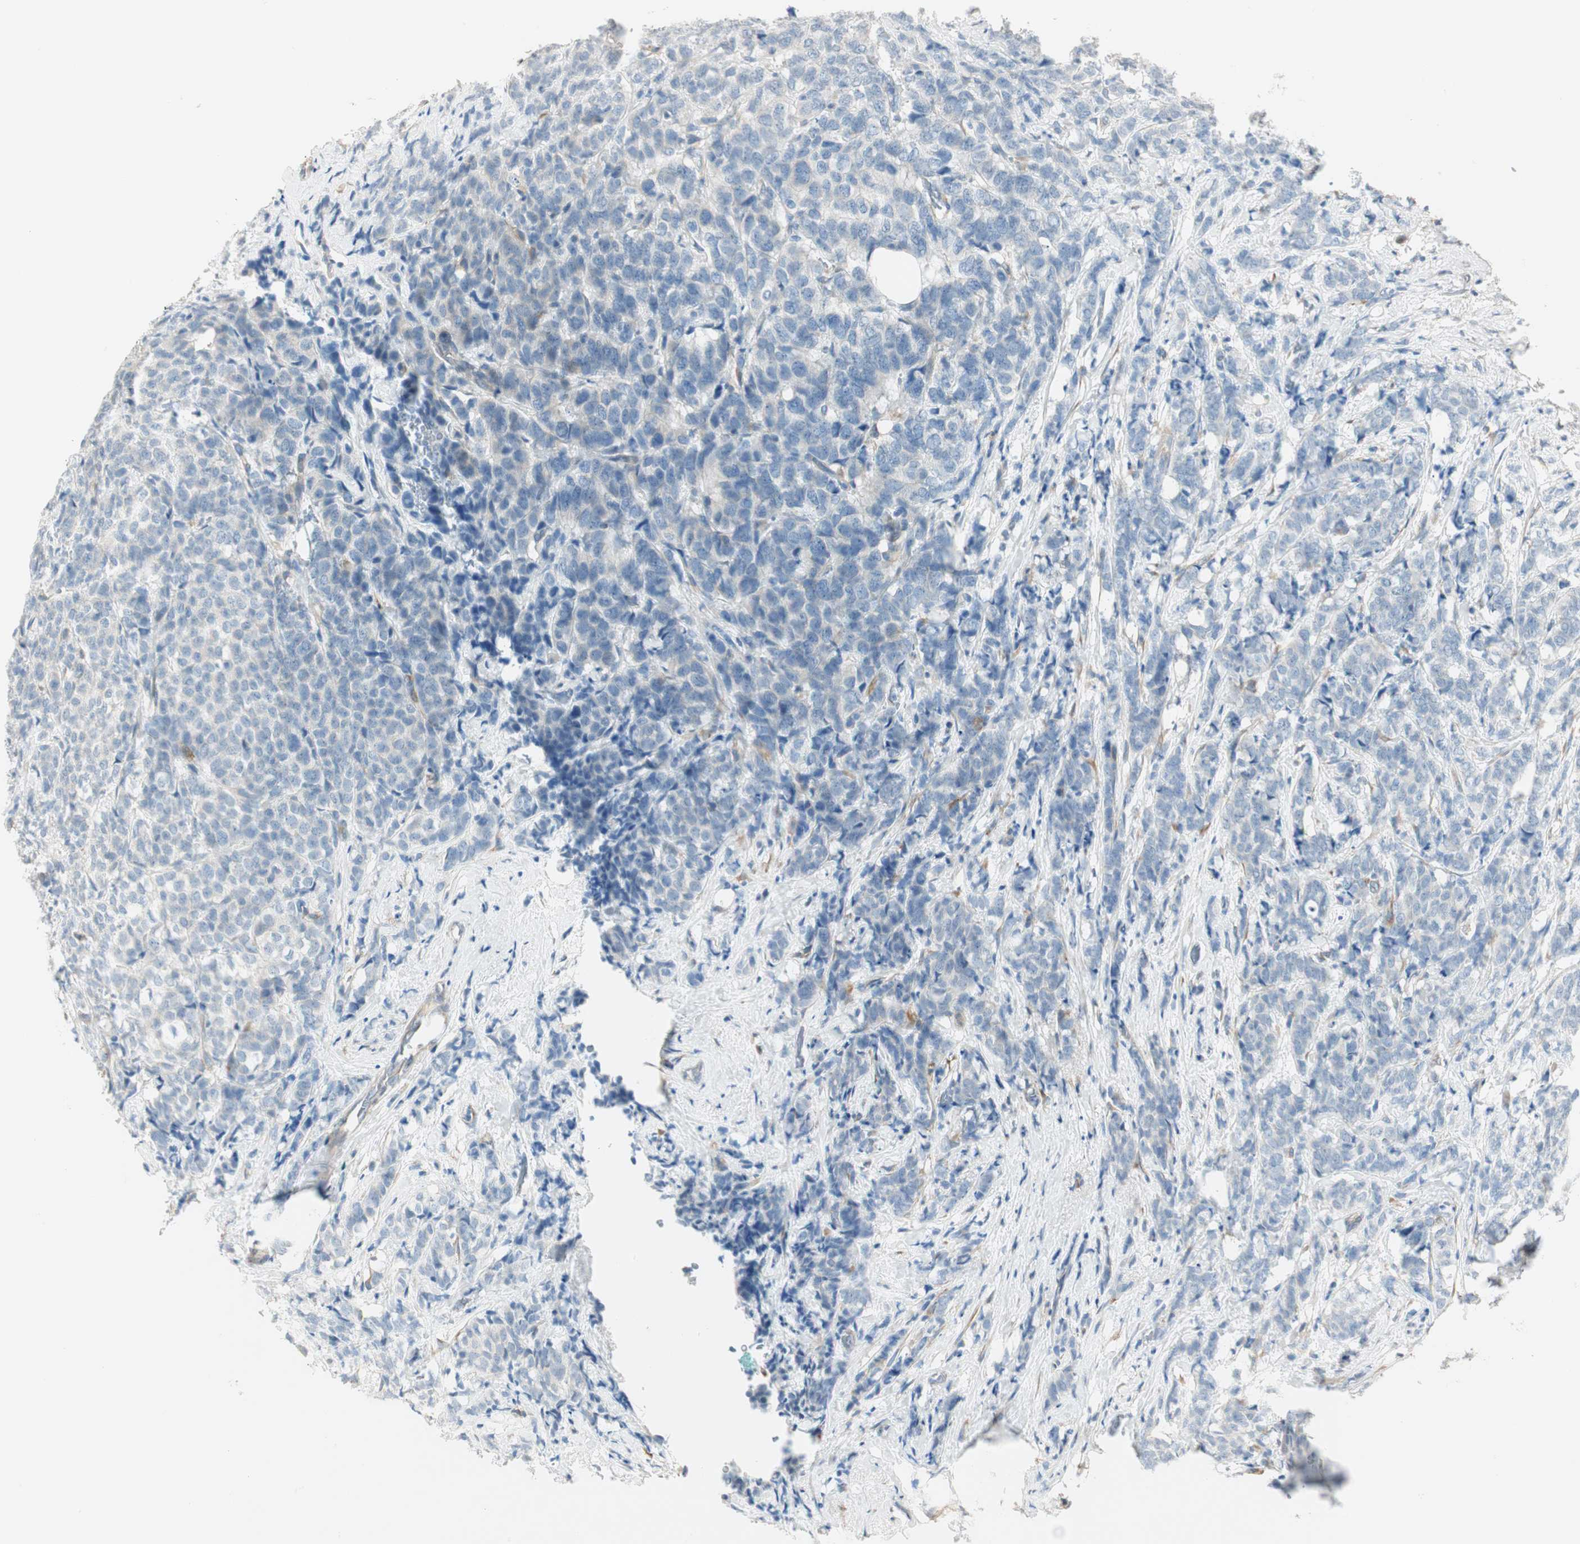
{"staining": {"intensity": "negative", "quantity": "none", "location": "none"}, "tissue": "breast cancer", "cell_type": "Tumor cells", "image_type": "cancer", "snomed": [{"axis": "morphology", "description": "Lobular carcinoma"}, {"axis": "topography", "description": "Breast"}], "caption": "Immunohistochemistry (IHC) histopathology image of neoplastic tissue: human breast cancer (lobular carcinoma) stained with DAB demonstrates no significant protein staining in tumor cells.", "gene": "CDK3", "patient": {"sex": "female", "age": 60}}